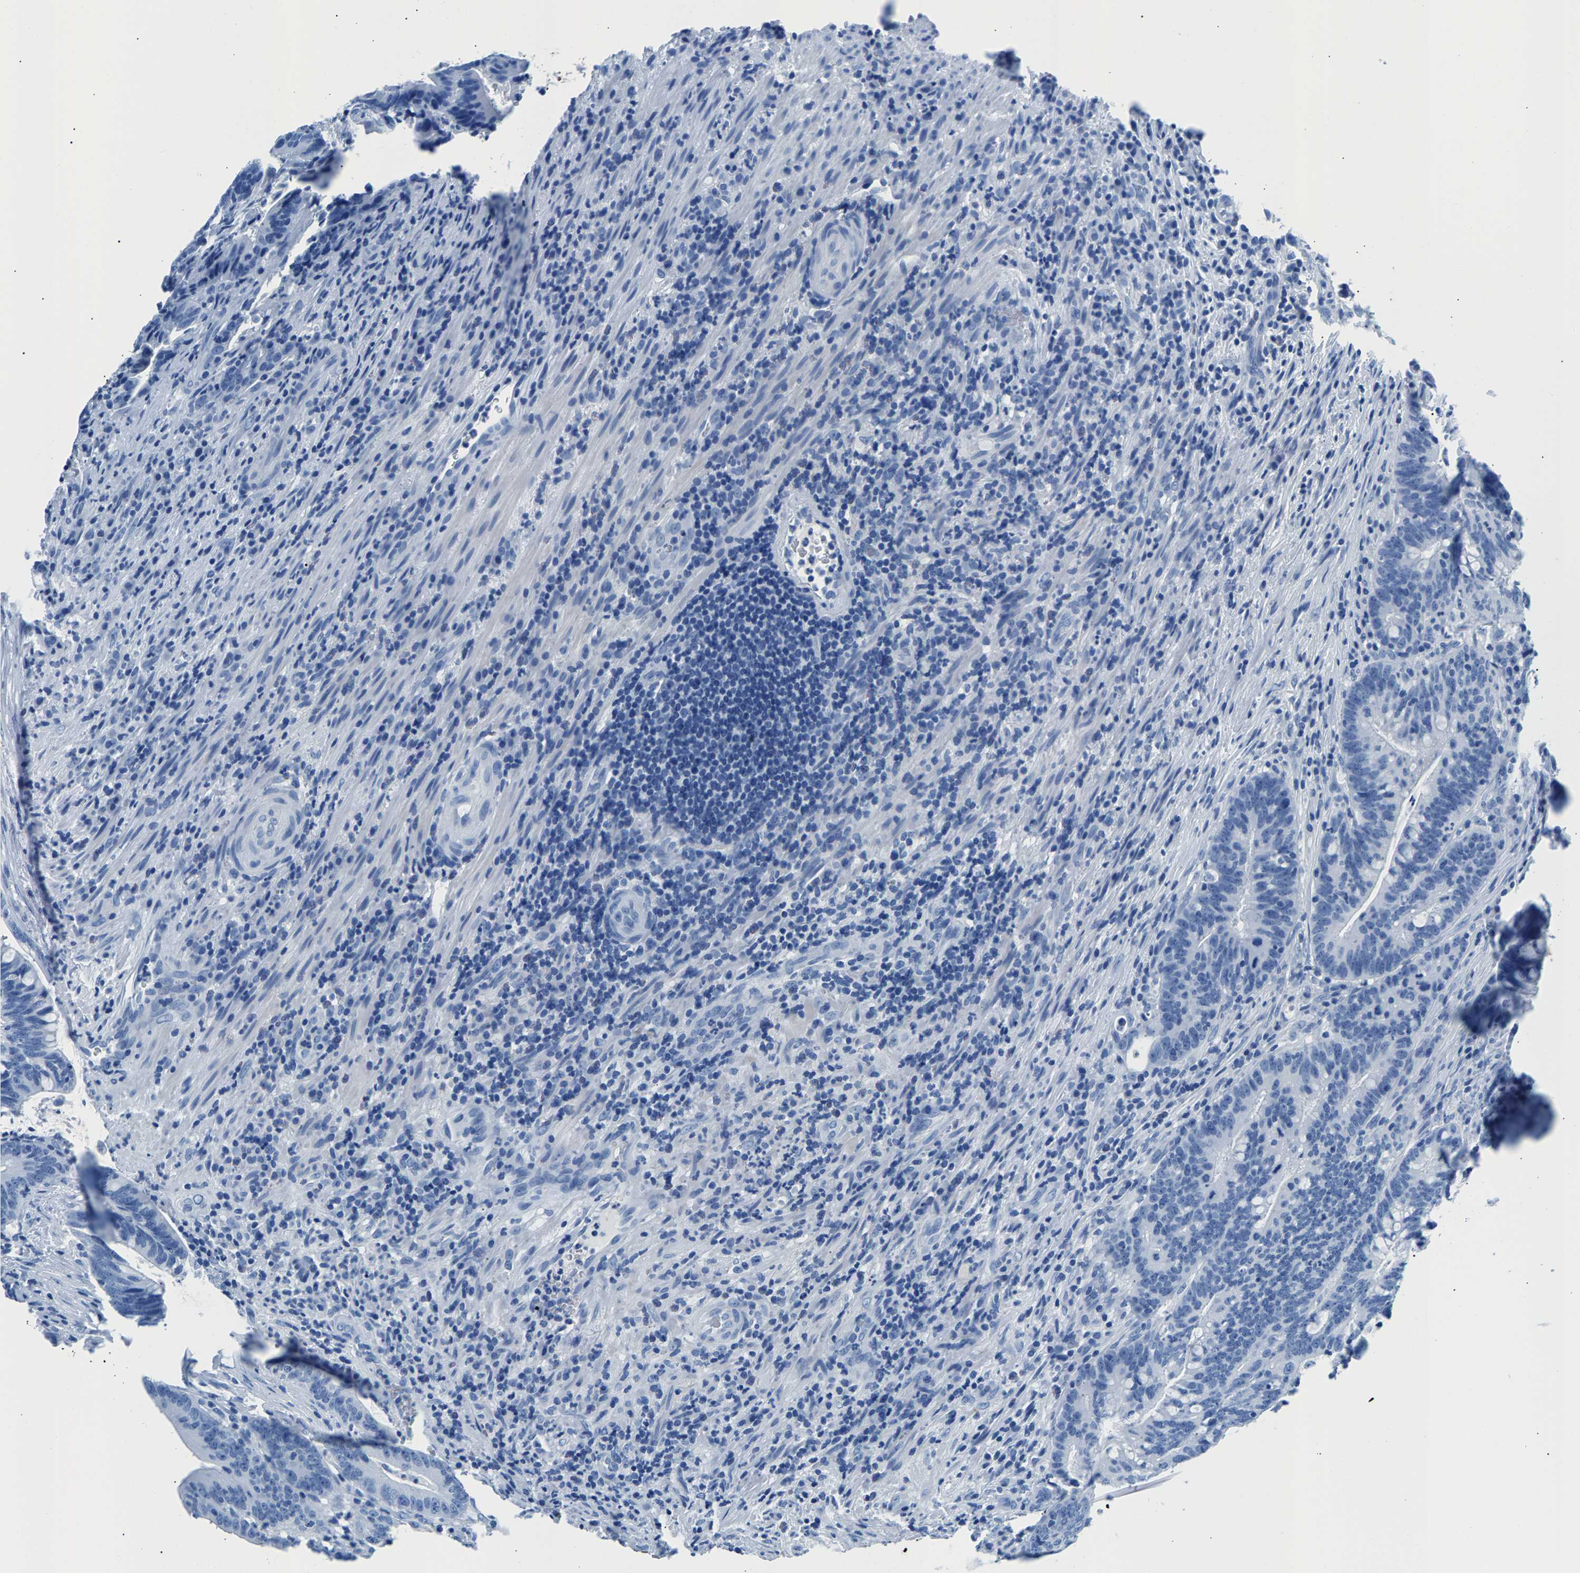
{"staining": {"intensity": "negative", "quantity": "none", "location": "none"}, "tissue": "colorectal cancer", "cell_type": "Tumor cells", "image_type": "cancer", "snomed": [{"axis": "morphology", "description": "Adenocarcinoma, NOS"}, {"axis": "topography", "description": "Colon"}], "caption": "A histopathology image of adenocarcinoma (colorectal) stained for a protein shows no brown staining in tumor cells.", "gene": "CPS1", "patient": {"sex": "female", "age": 66}}